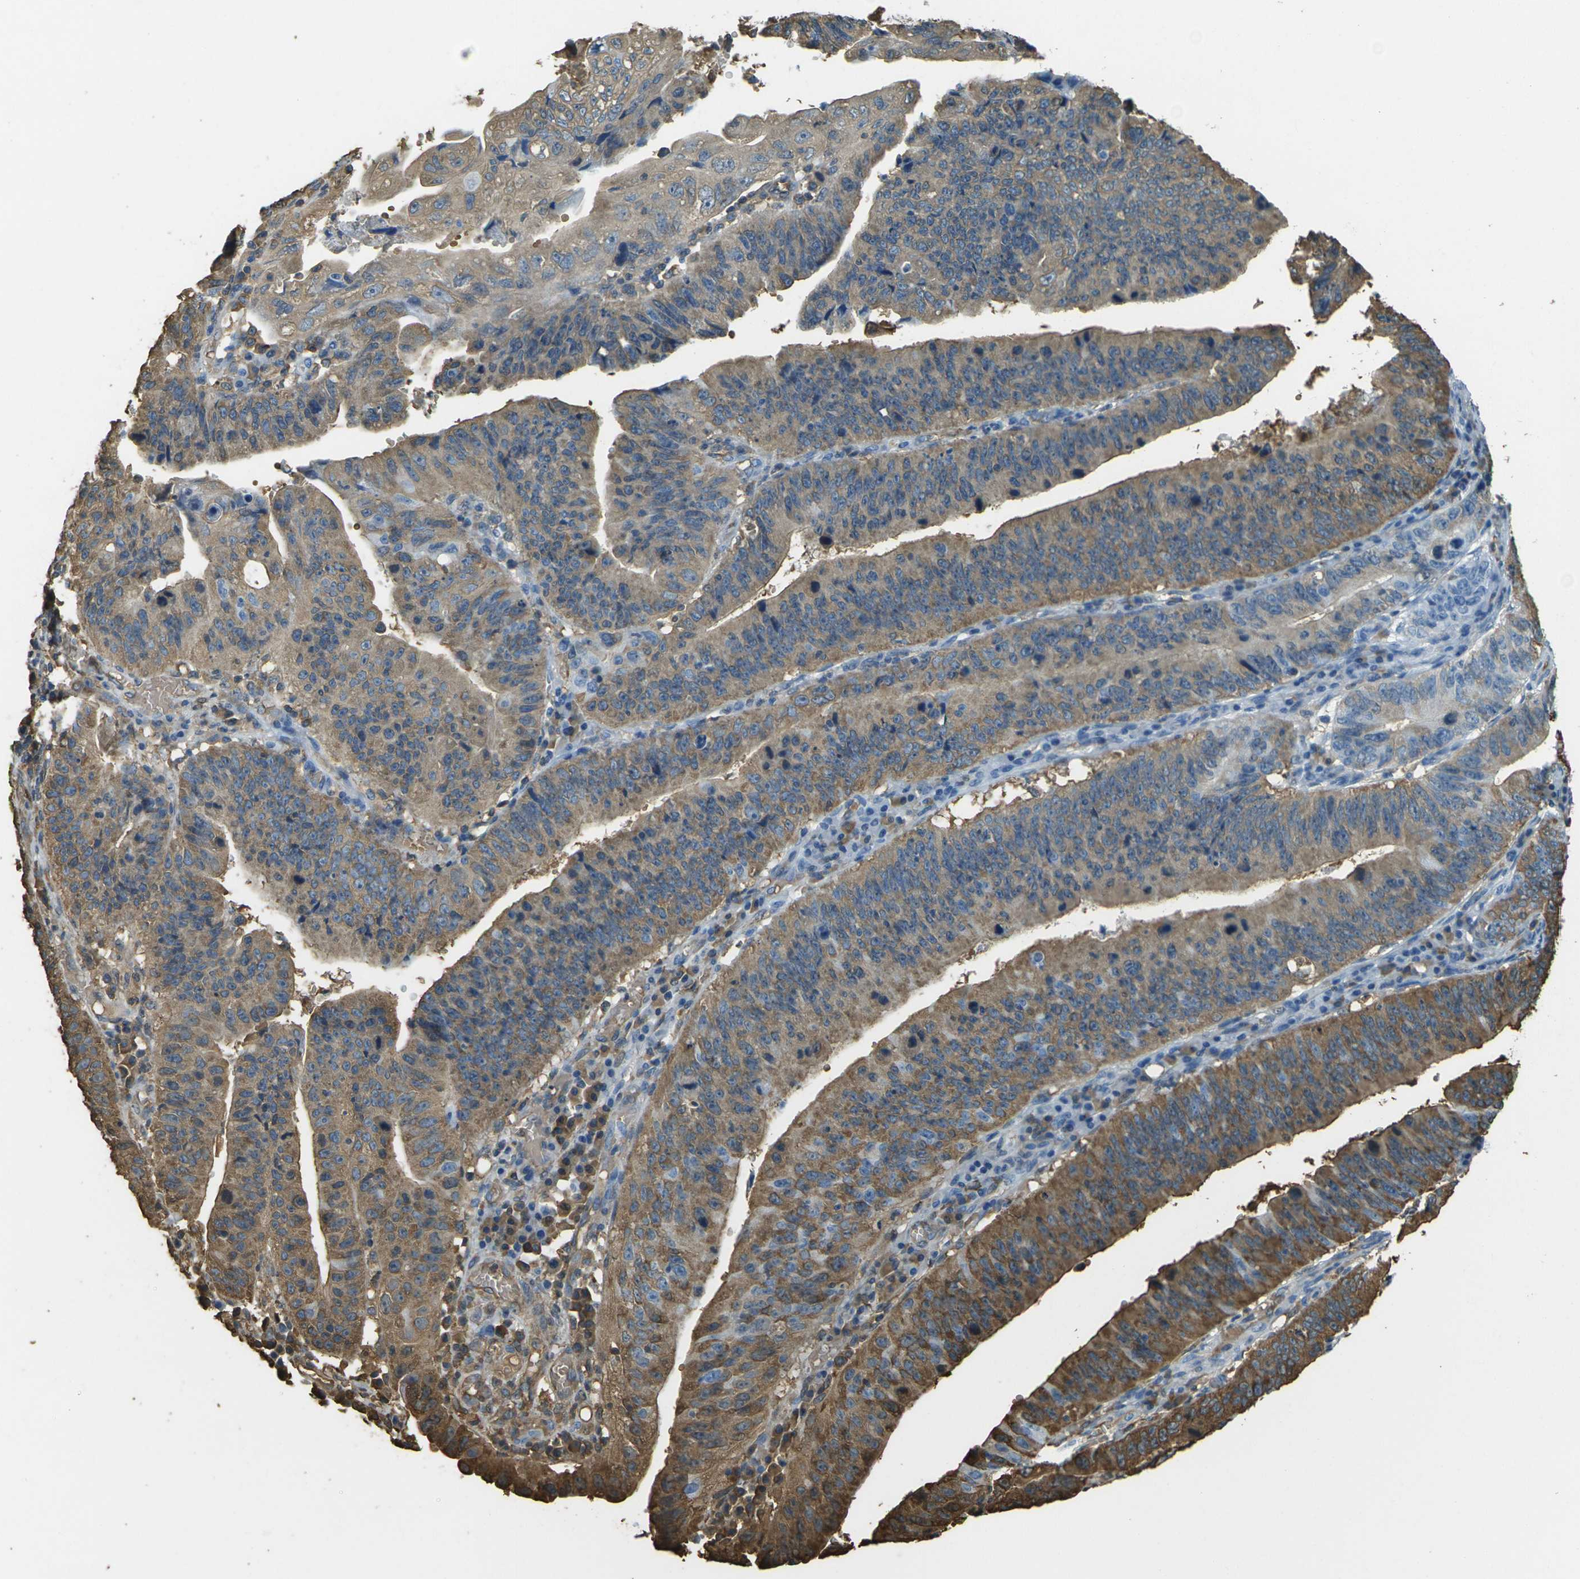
{"staining": {"intensity": "moderate", "quantity": ">75%", "location": "cytoplasmic/membranous"}, "tissue": "stomach cancer", "cell_type": "Tumor cells", "image_type": "cancer", "snomed": [{"axis": "morphology", "description": "Adenocarcinoma, NOS"}, {"axis": "topography", "description": "Stomach"}], "caption": "This is an image of immunohistochemistry staining of stomach cancer (adenocarcinoma), which shows moderate staining in the cytoplasmic/membranous of tumor cells.", "gene": "HBB", "patient": {"sex": "male", "age": 59}}